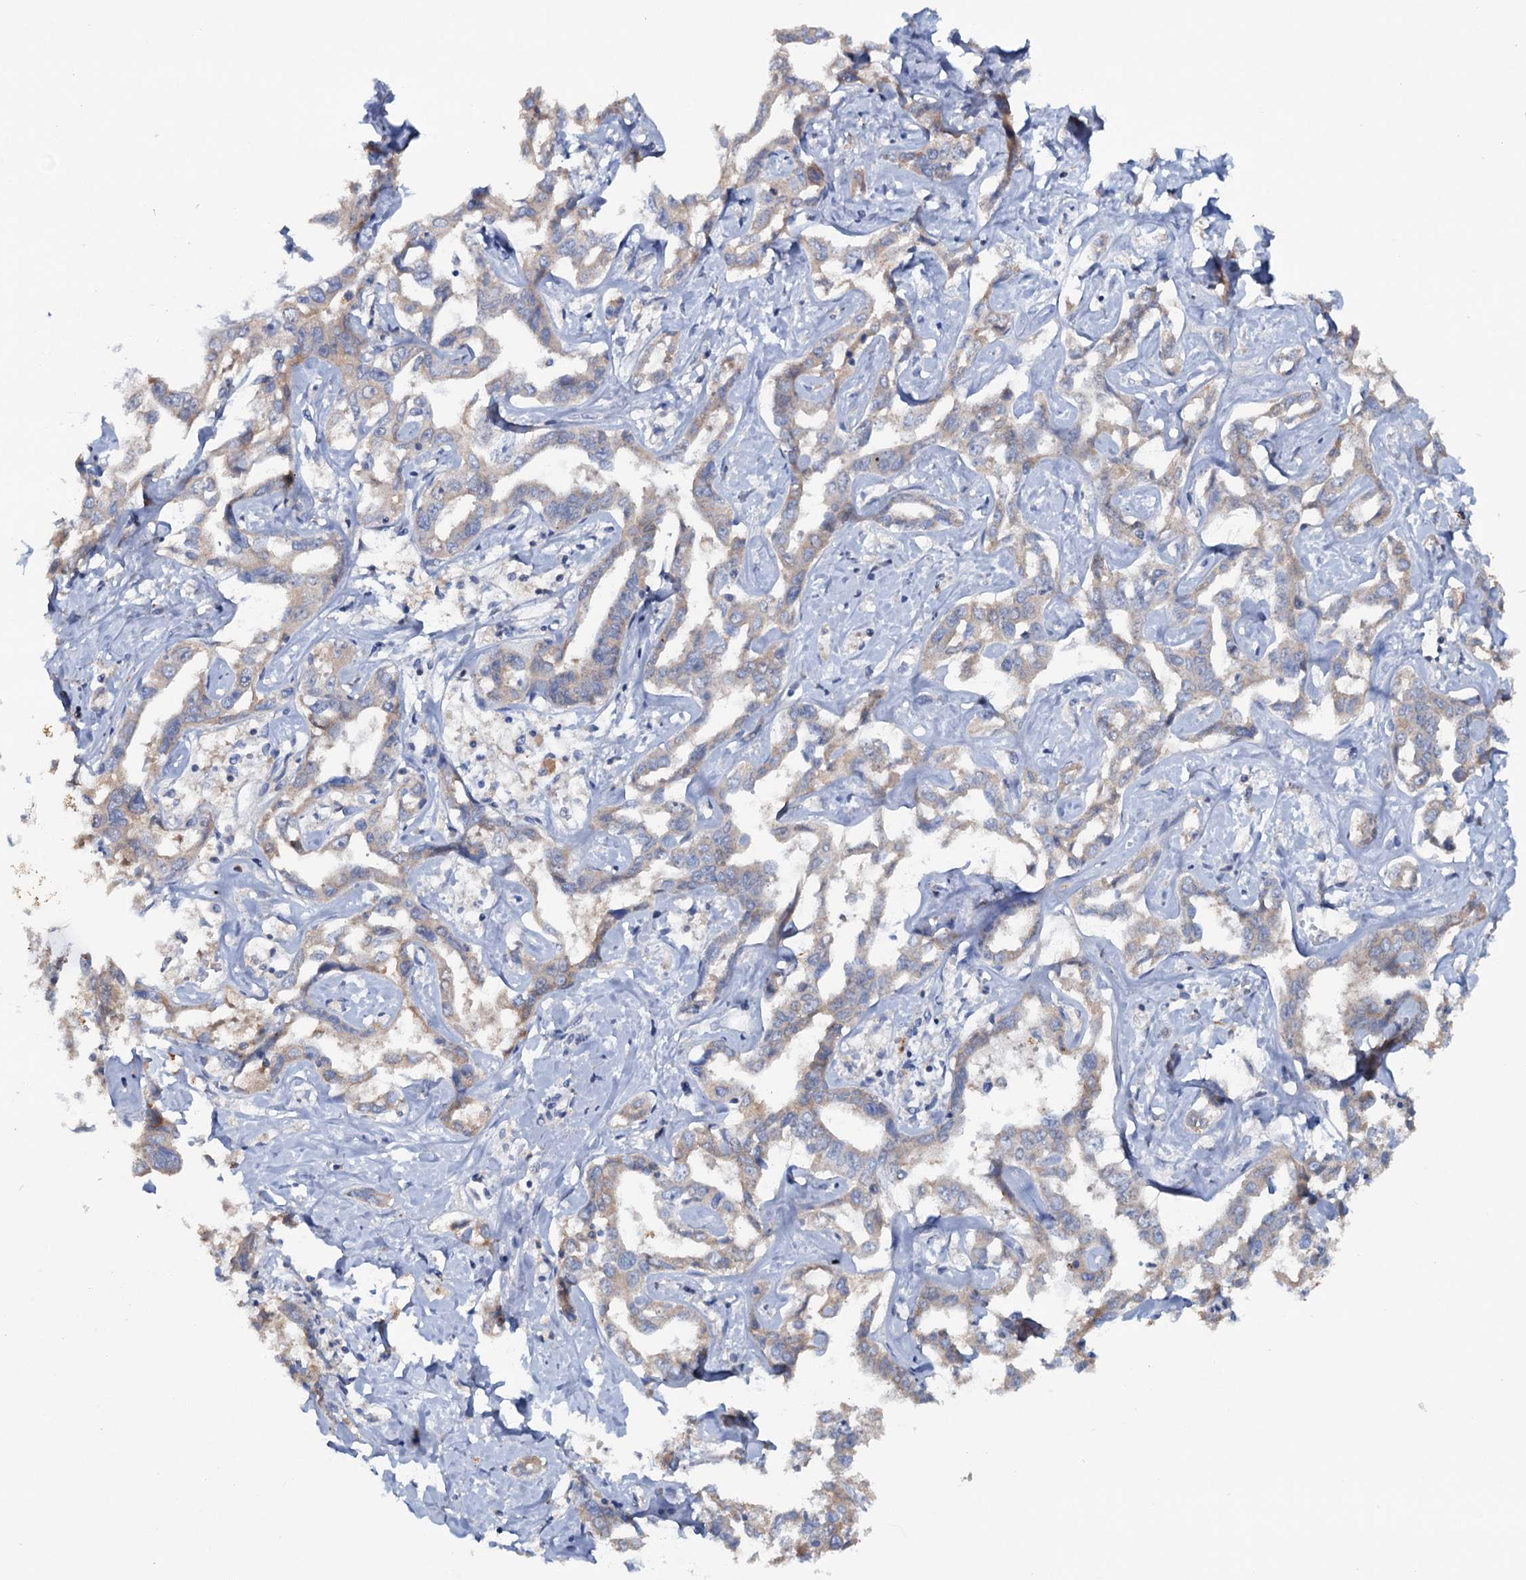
{"staining": {"intensity": "weak", "quantity": "<25%", "location": "cytoplasmic/membranous"}, "tissue": "liver cancer", "cell_type": "Tumor cells", "image_type": "cancer", "snomed": [{"axis": "morphology", "description": "Cholangiocarcinoma"}, {"axis": "topography", "description": "Liver"}], "caption": "DAB (3,3'-diaminobenzidine) immunohistochemical staining of liver cancer (cholangiocarcinoma) demonstrates no significant expression in tumor cells.", "gene": "IL17RD", "patient": {"sex": "male", "age": 59}}